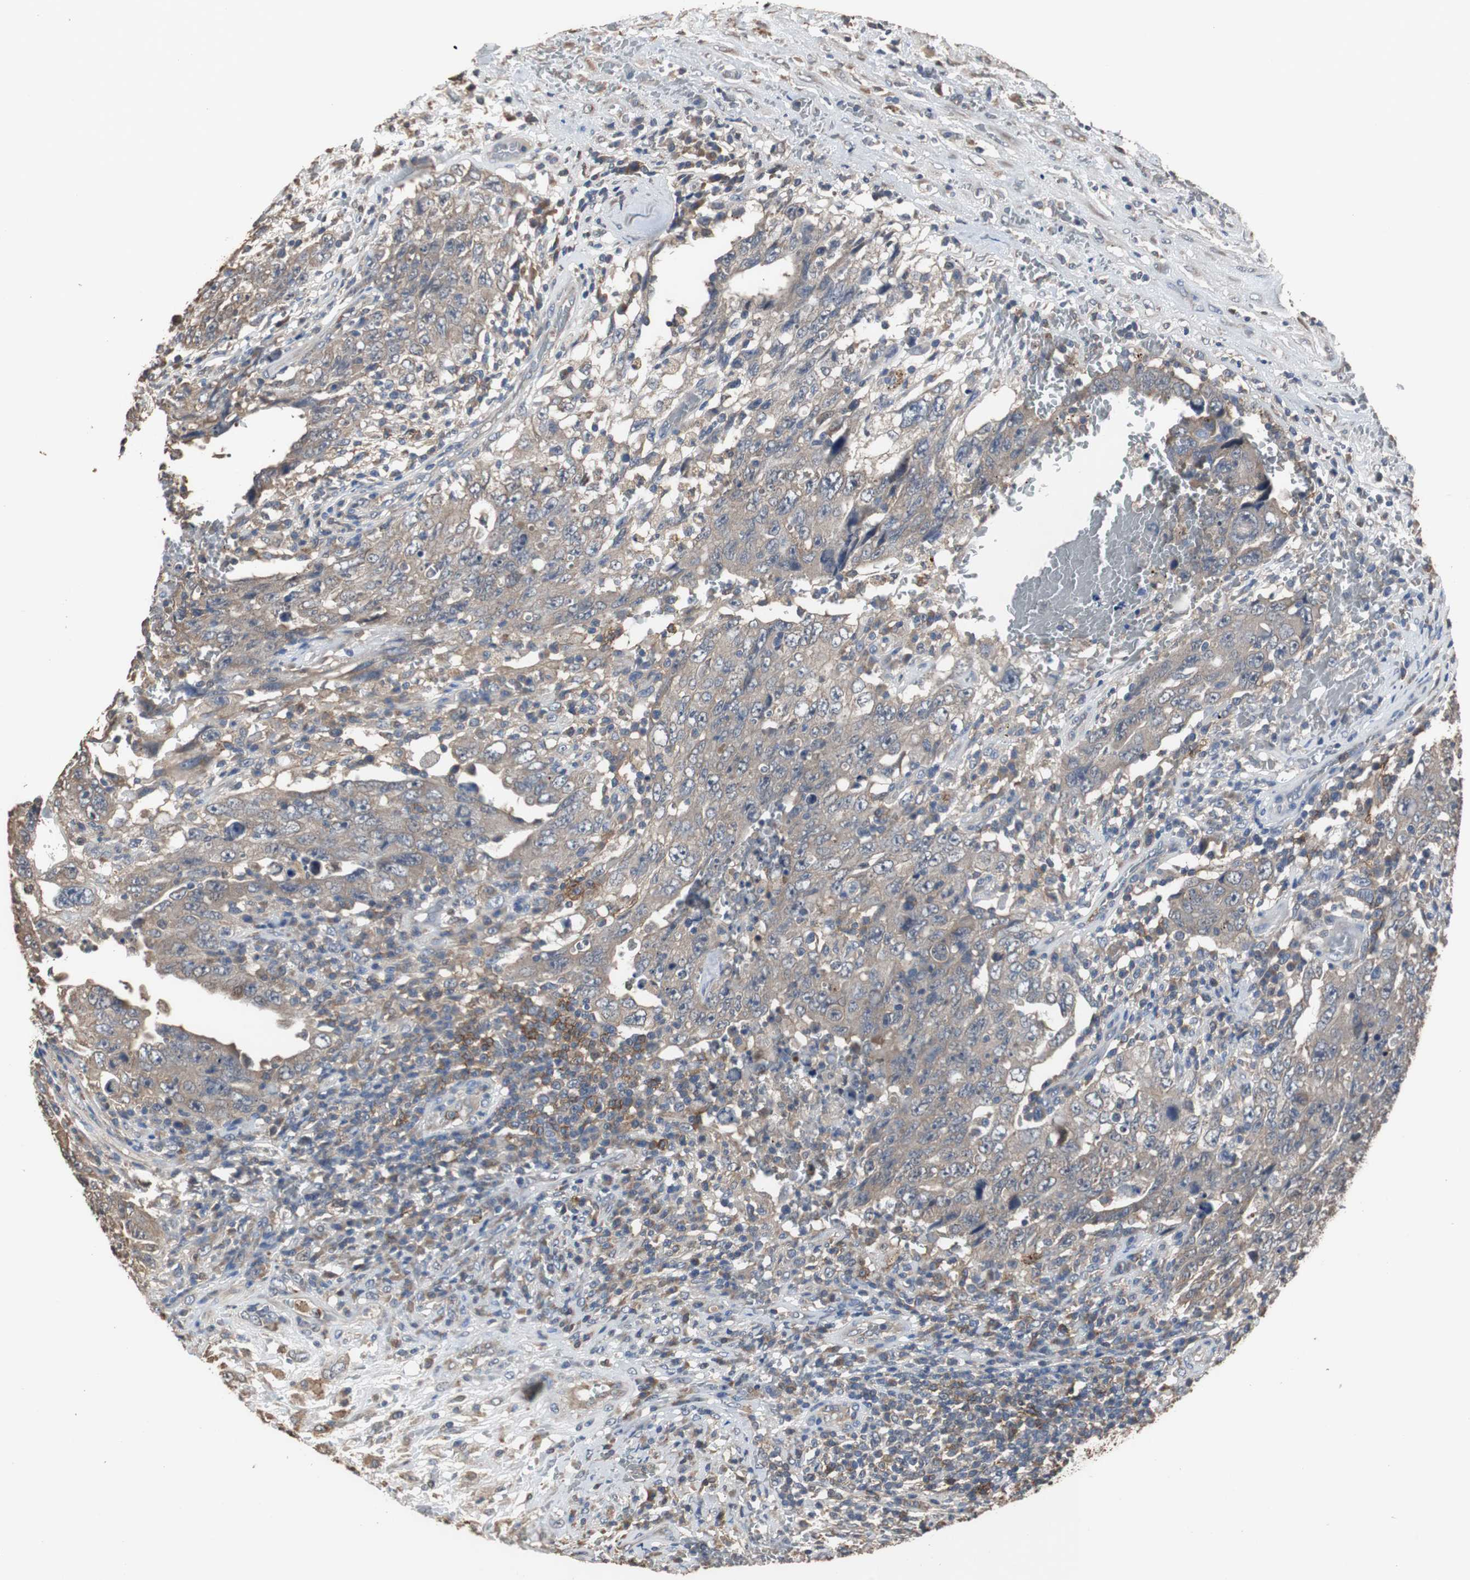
{"staining": {"intensity": "weak", "quantity": ">75%", "location": "cytoplasmic/membranous"}, "tissue": "testis cancer", "cell_type": "Tumor cells", "image_type": "cancer", "snomed": [{"axis": "morphology", "description": "Carcinoma, Embryonal, NOS"}, {"axis": "topography", "description": "Testis"}], "caption": "Immunohistochemical staining of human testis cancer (embryonal carcinoma) exhibits low levels of weak cytoplasmic/membranous expression in about >75% of tumor cells. (brown staining indicates protein expression, while blue staining denotes nuclei).", "gene": "SCIMP", "patient": {"sex": "male", "age": 26}}